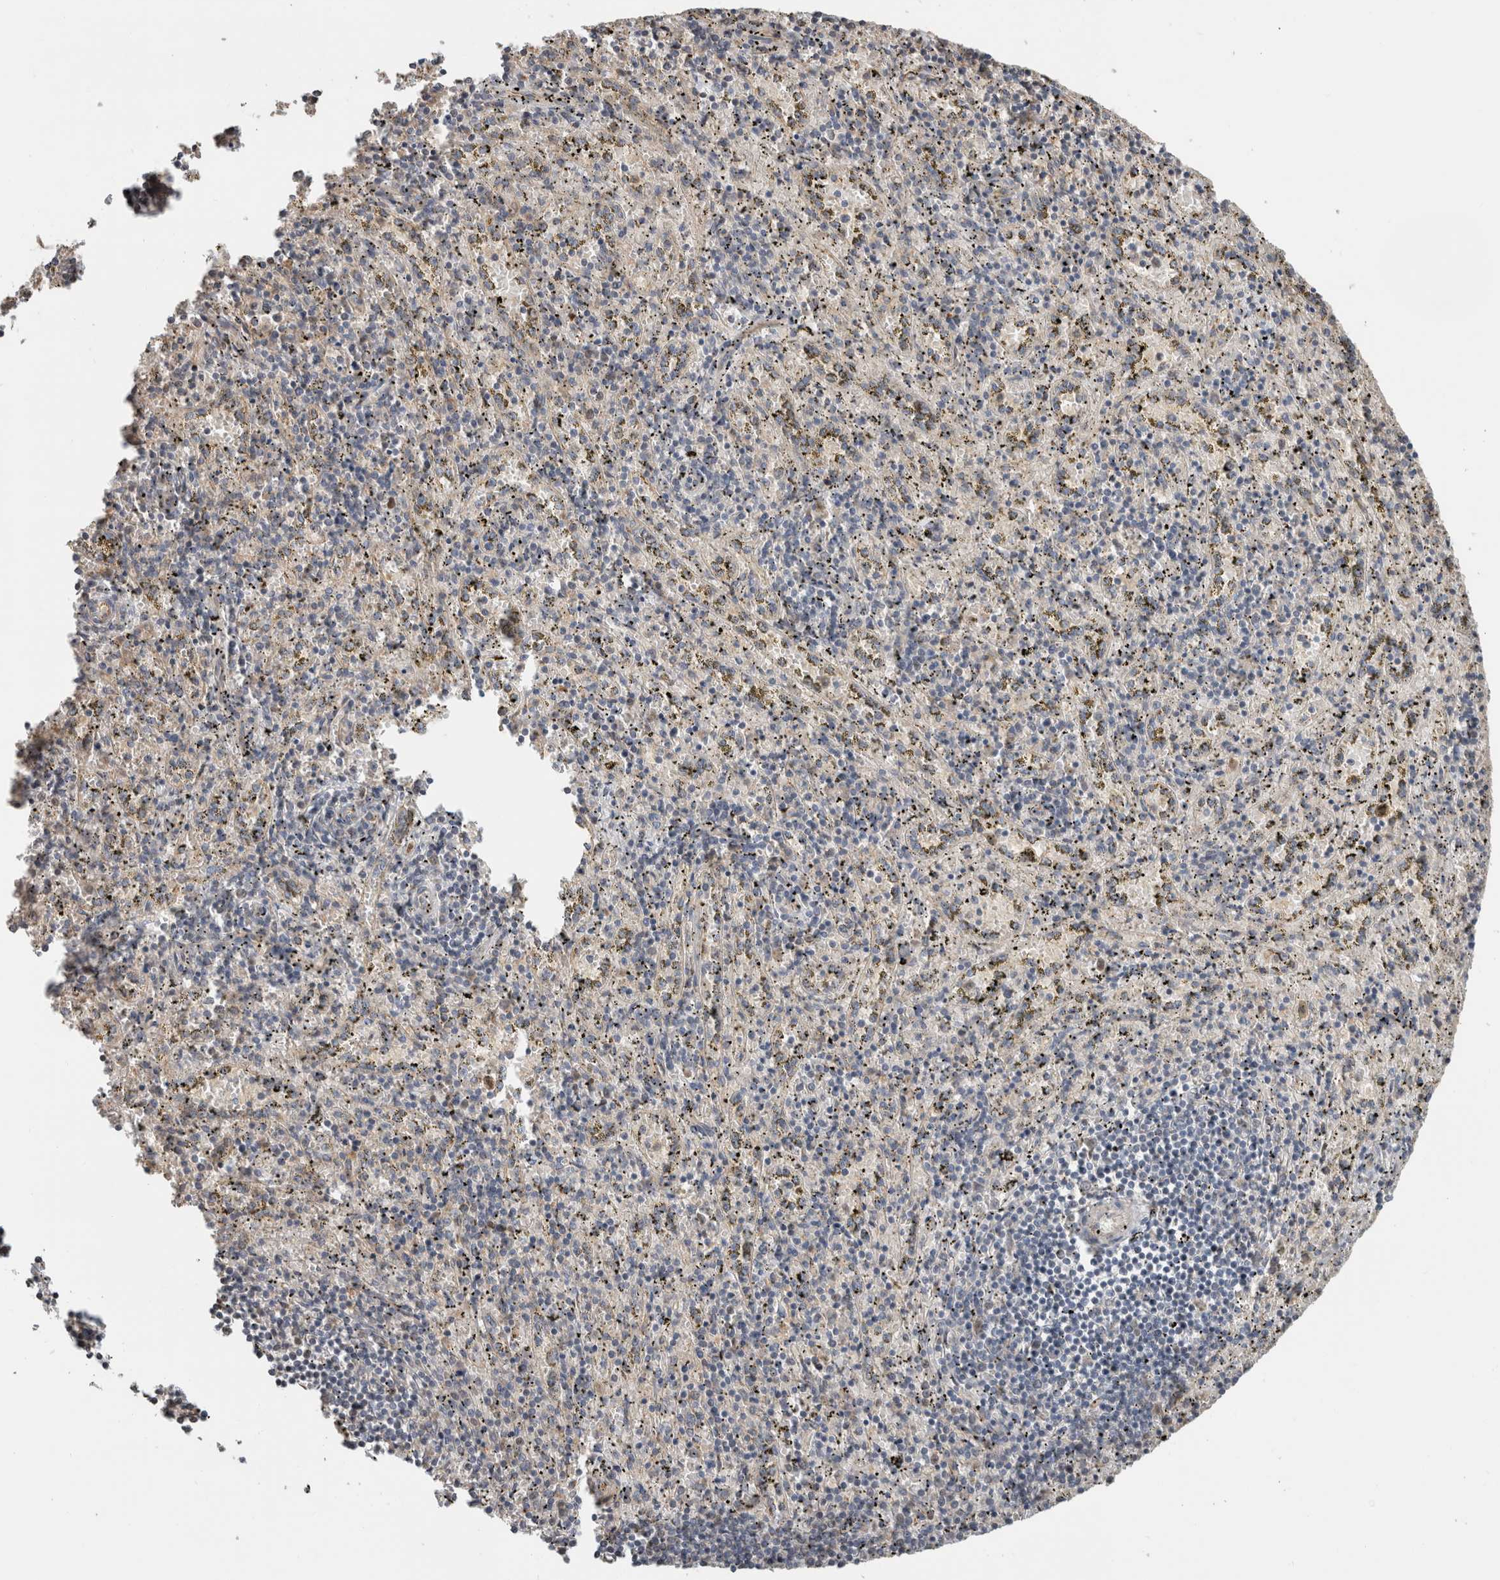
{"staining": {"intensity": "weak", "quantity": "<25%", "location": "cytoplasmic/membranous"}, "tissue": "spleen", "cell_type": "Cells in red pulp", "image_type": "normal", "snomed": [{"axis": "morphology", "description": "Normal tissue, NOS"}, {"axis": "topography", "description": "Spleen"}], "caption": "Immunohistochemical staining of benign spleen reveals no significant expression in cells in red pulp.", "gene": "GINS4", "patient": {"sex": "male", "age": 11}}